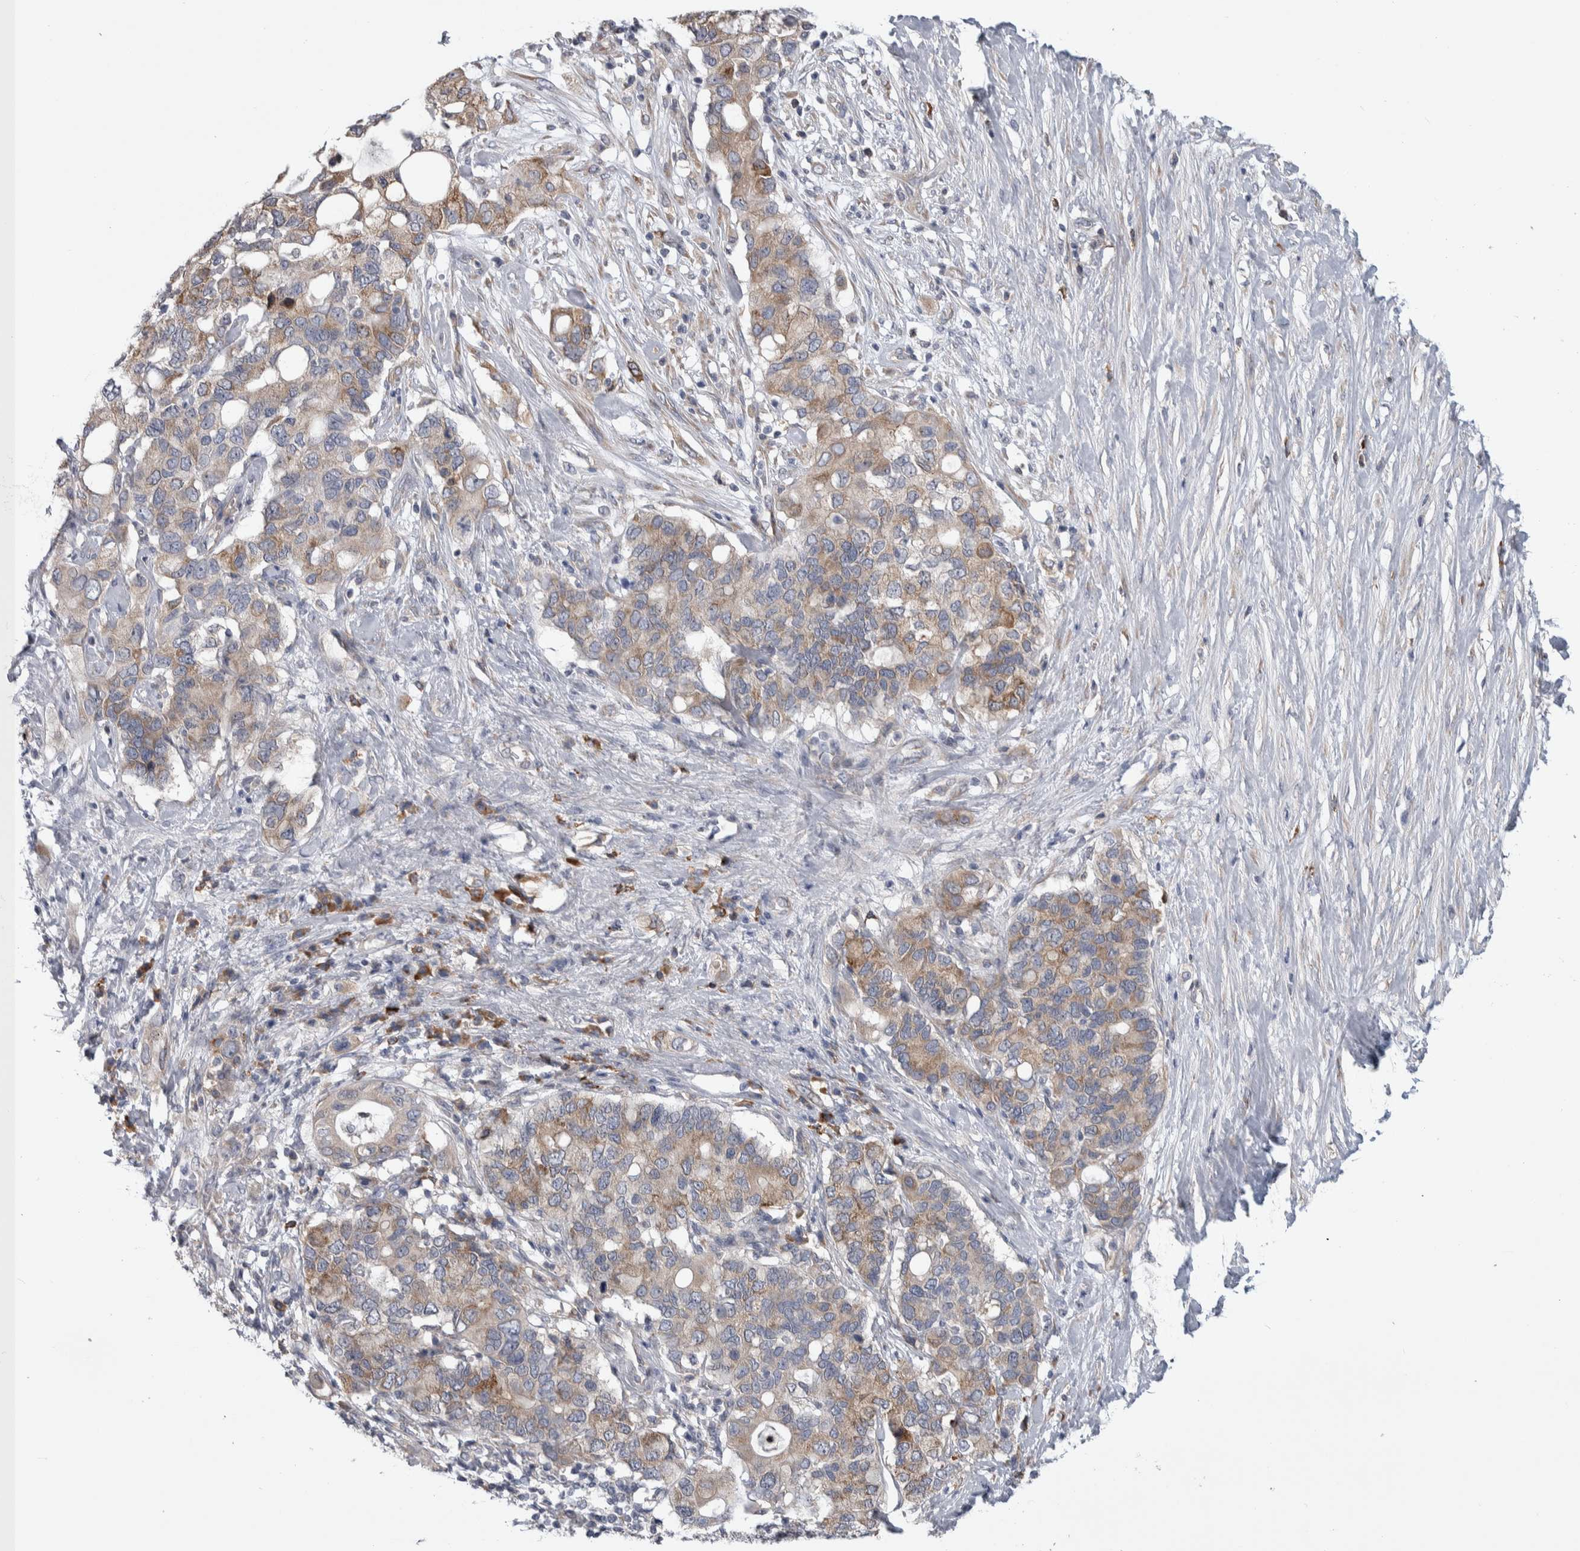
{"staining": {"intensity": "moderate", "quantity": ">75%", "location": "cytoplasmic/membranous"}, "tissue": "pancreatic cancer", "cell_type": "Tumor cells", "image_type": "cancer", "snomed": [{"axis": "morphology", "description": "Adenocarcinoma, NOS"}, {"axis": "topography", "description": "Pancreas"}], "caption": "Immunohistochemical staining of human pancreatic cancer reveals medium levels of moderate cytoplasmic/membranous protein positivity in about >75% of tumor cells.", "gene": "IBTK", "patient": {"sex": "female", "age": 56}}